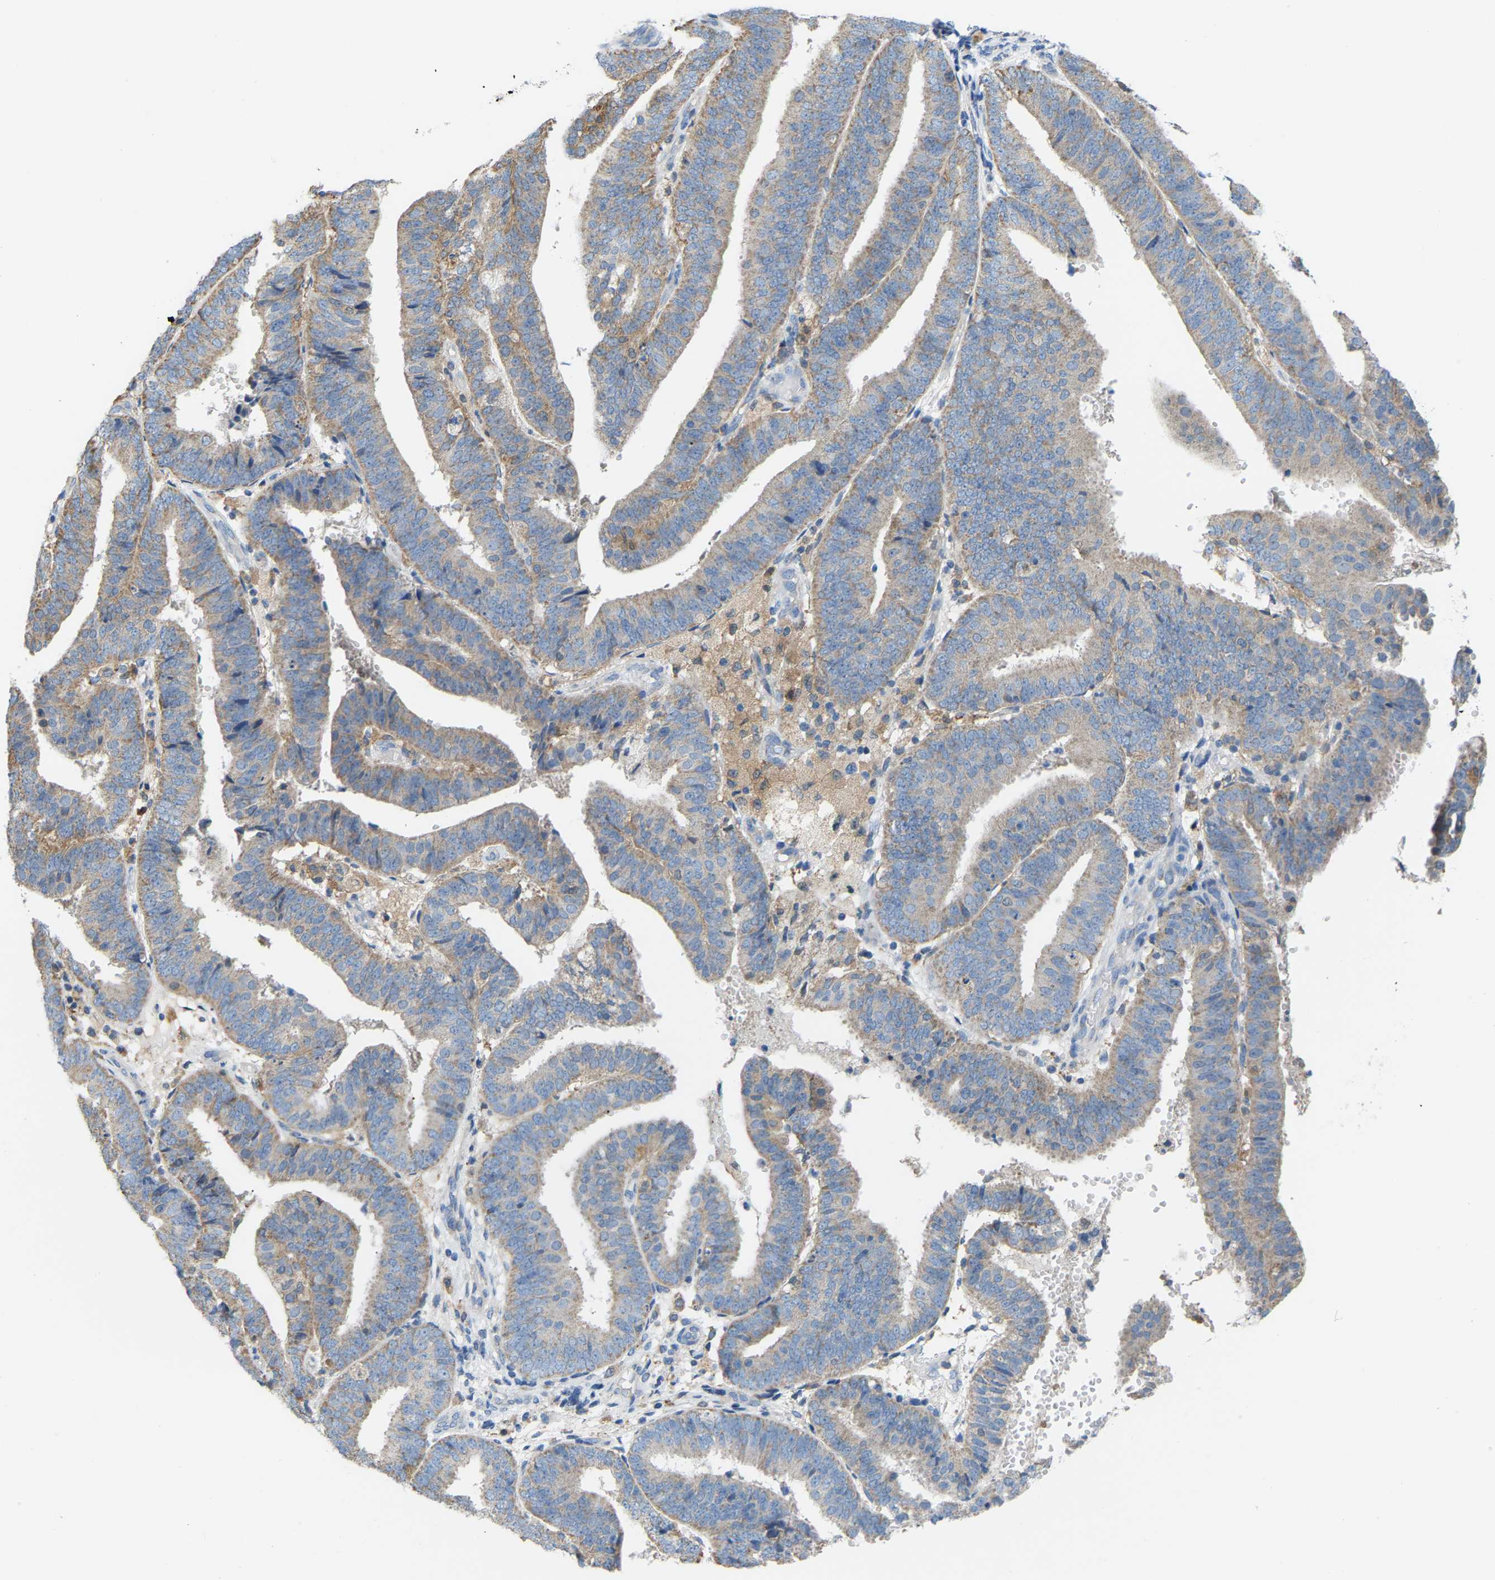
{"staining": {"intensity": "weak", "quantity": "<25%", "location": "cytoplasmic/membranous"}, "tissue": "endometrial cancer", "cell_type": "Tumor cells", "image_type": "cancer", "snomed": [{"axis": "morphology", "description": "Adenocarcinoma, NOS"}, {"axis": "topography", "description": "Endometrium"}], "caption": "IHC image of neoplastic tissue: endometrial adenocarcinoma stained with DAB reveals no significant protein positivity in tumor cells.", "gene": "CROT", "patient": {"sex": "female", "age": 63}}